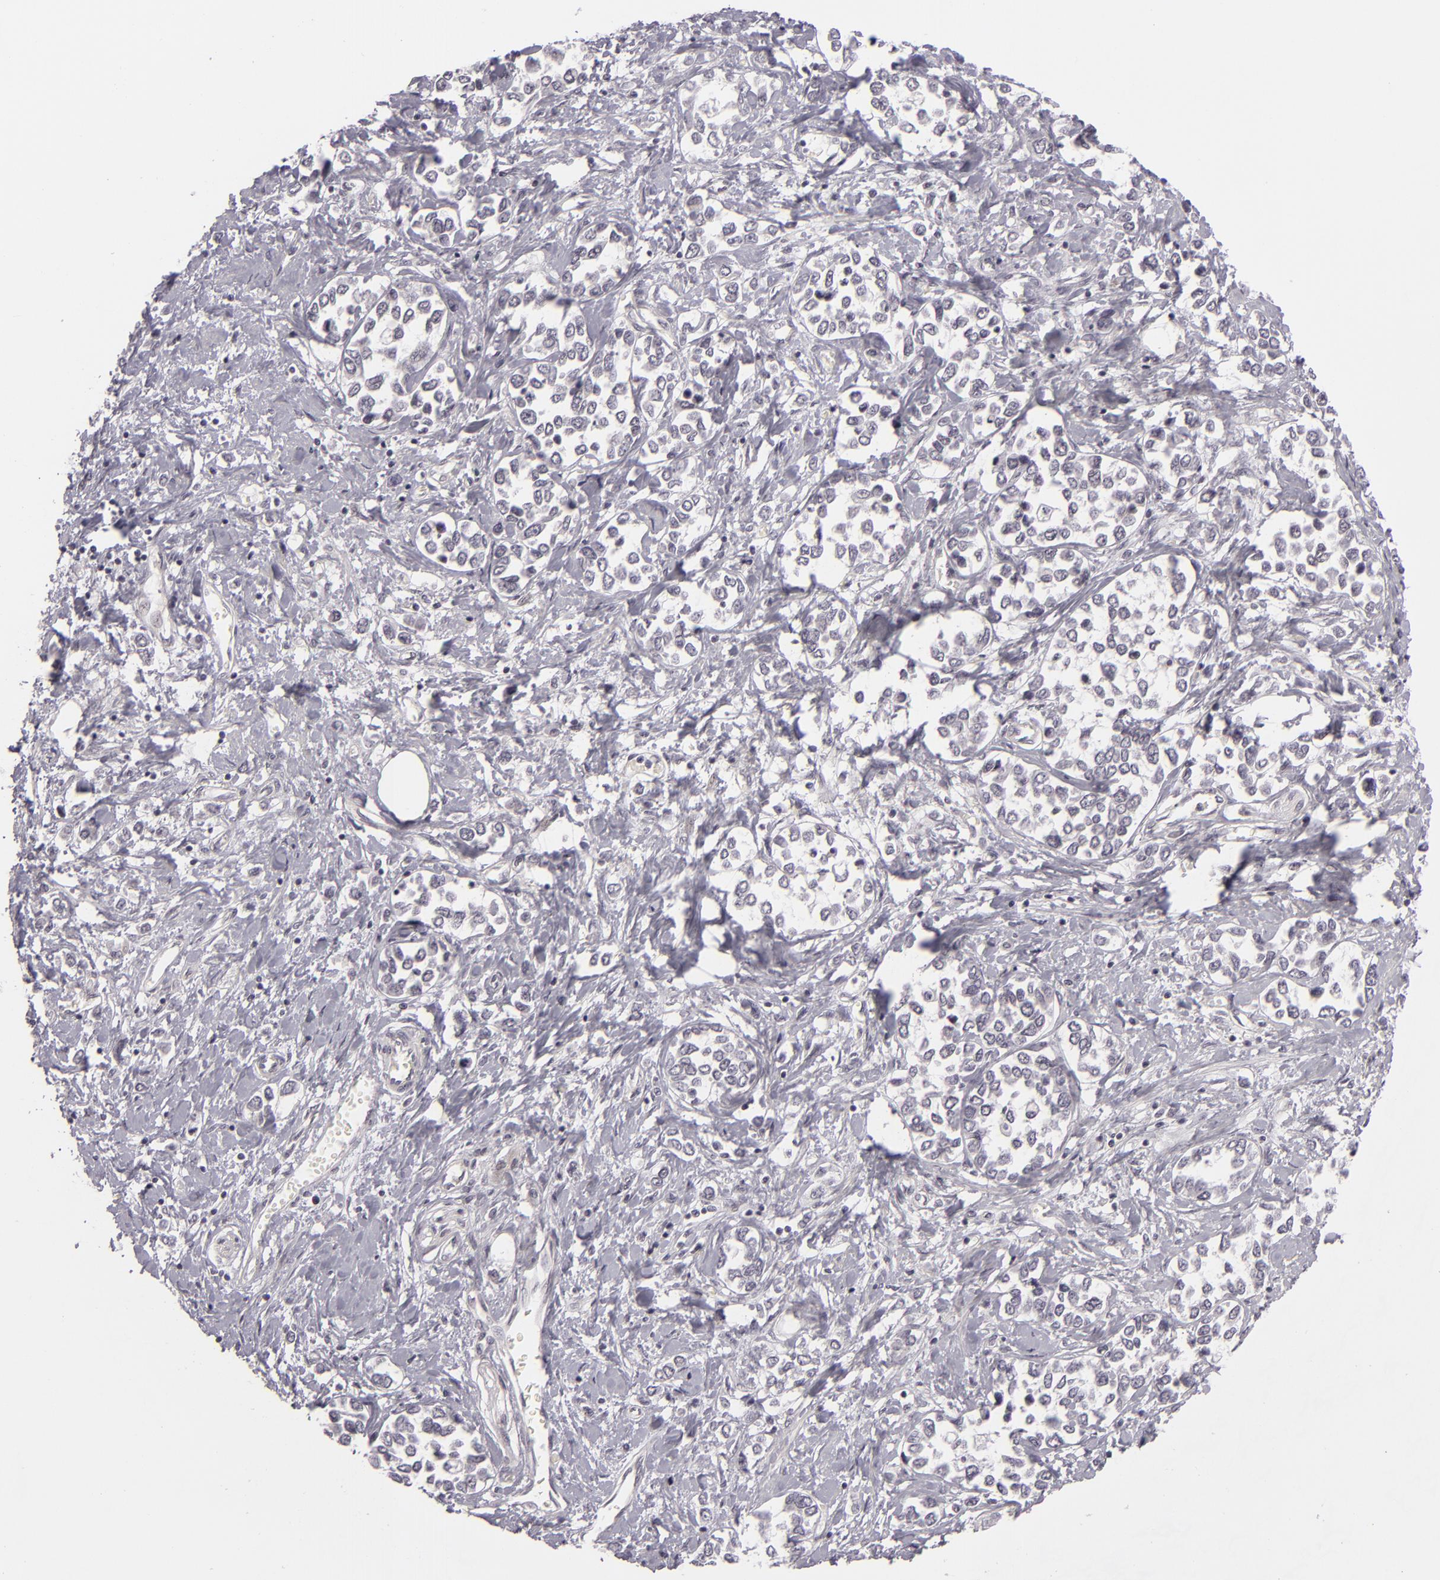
{"staining": {"intensity": "negative", "quantity": "none", "location": "none"}, "tissue": "stomach cancer", "cell_type": "Tumor cells", "image_type": "cancer", "snomed": [{"axis": "morphology", "description": "Adenocarcinoma, NOS"}, {"axis": "topography", "description": "Stomach, upper"}], "caption": "There is no significant positivity in tumor cells of stomach adenocarcinoma.", "gene": "DLG3", "patient": {"sex": "male", "age": 76}}